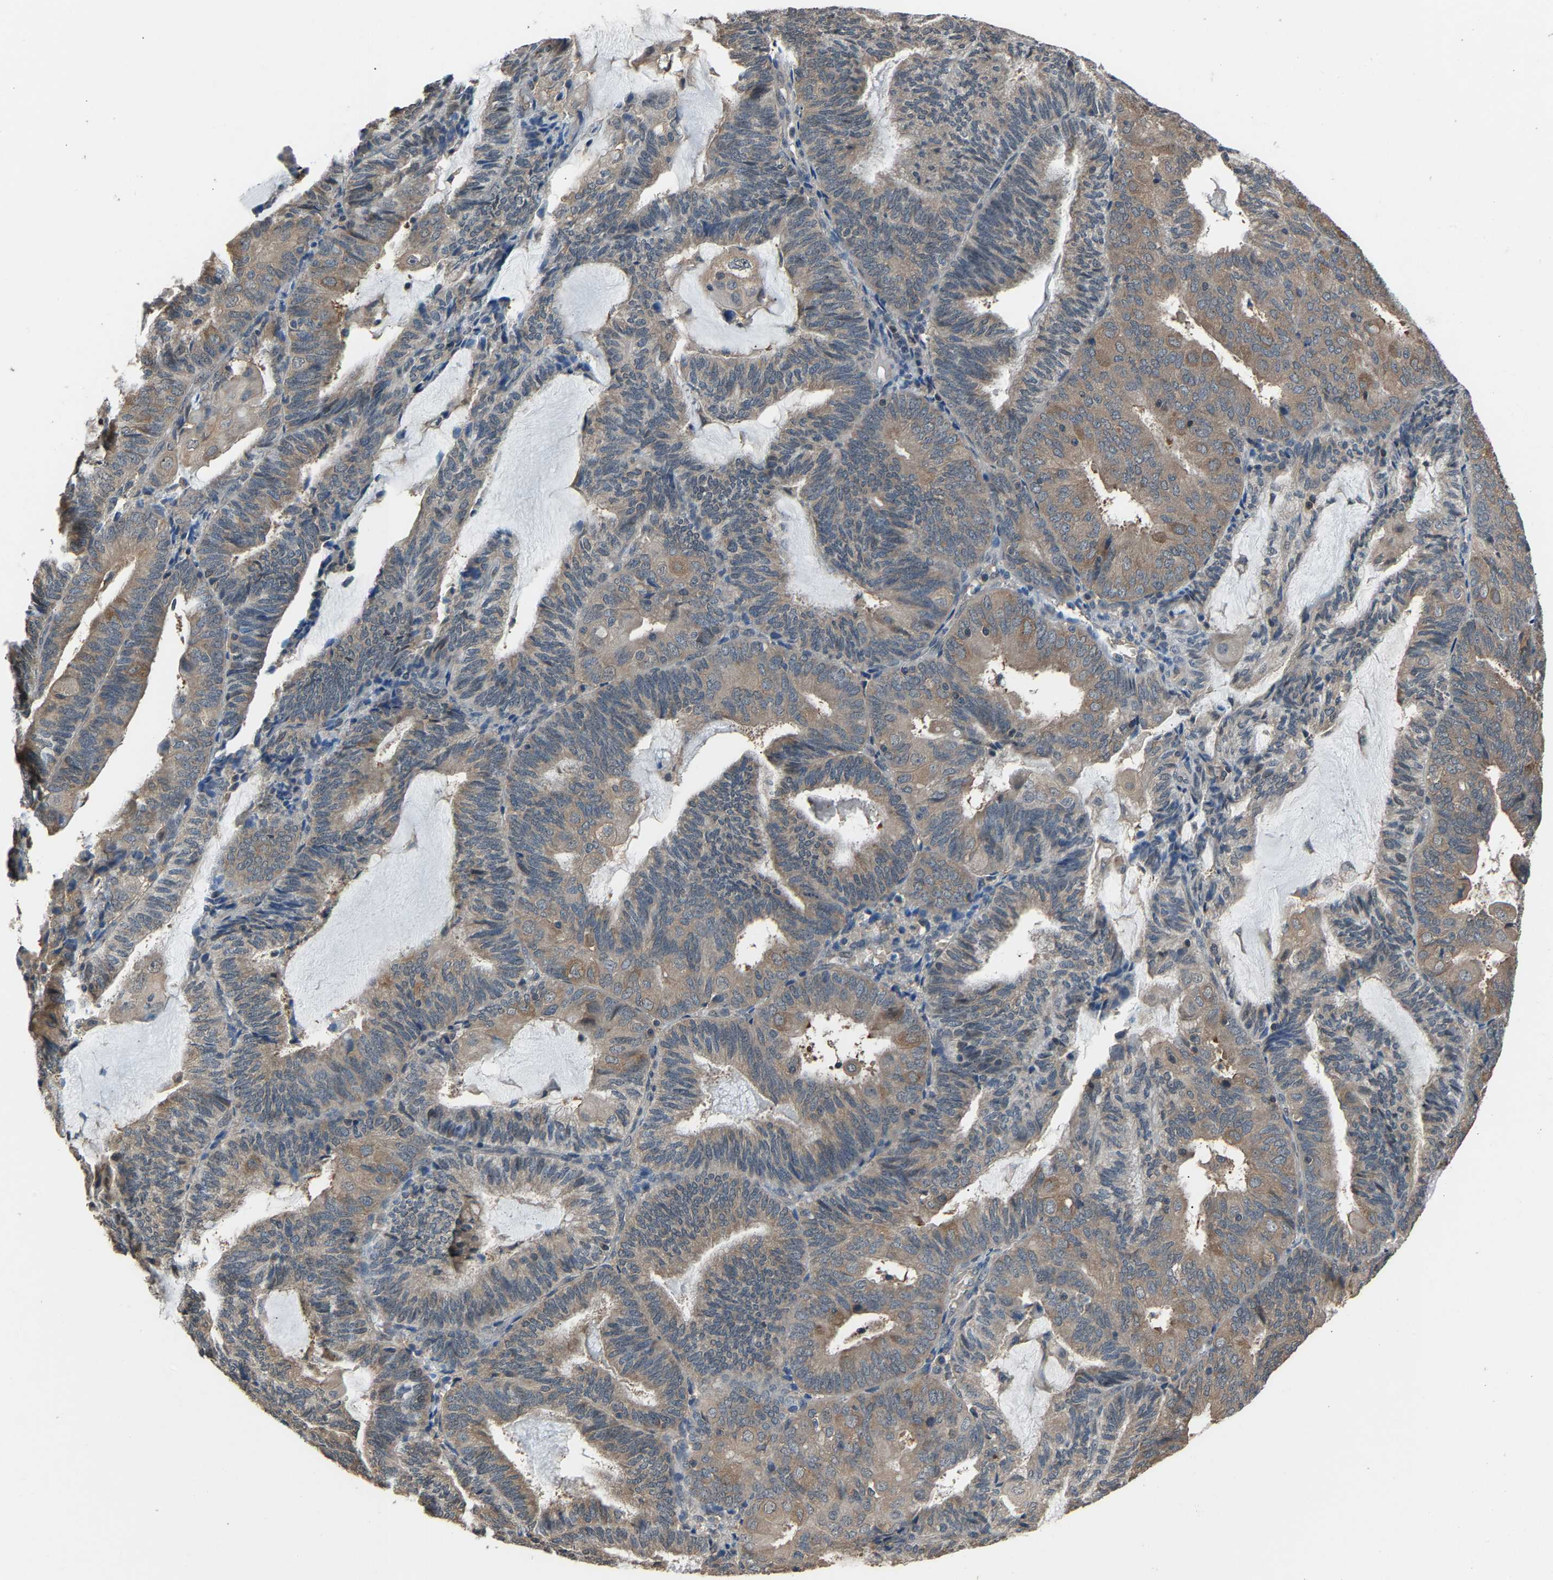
{"staining": {"intensity": "moderate", "quantity": ">75%", "location": "cytoplasmic/membranous"}, "tissue": "endometrial cancer", "cell_type": "Tumor cells", "image_type": "cancer", "snomed": [{"axis": "morphology", "description": "Adenocarcinoma, NOS"}, {"axis": "topography", "description": "Endometrium"}], "caption": "Tumor cells demonstrate moderate cytoplasmic/membranous staining in about >75% of cells in endometrial cancer.", "gene": "ABCC9", "patient": {"sex": "female", "age": 81}}